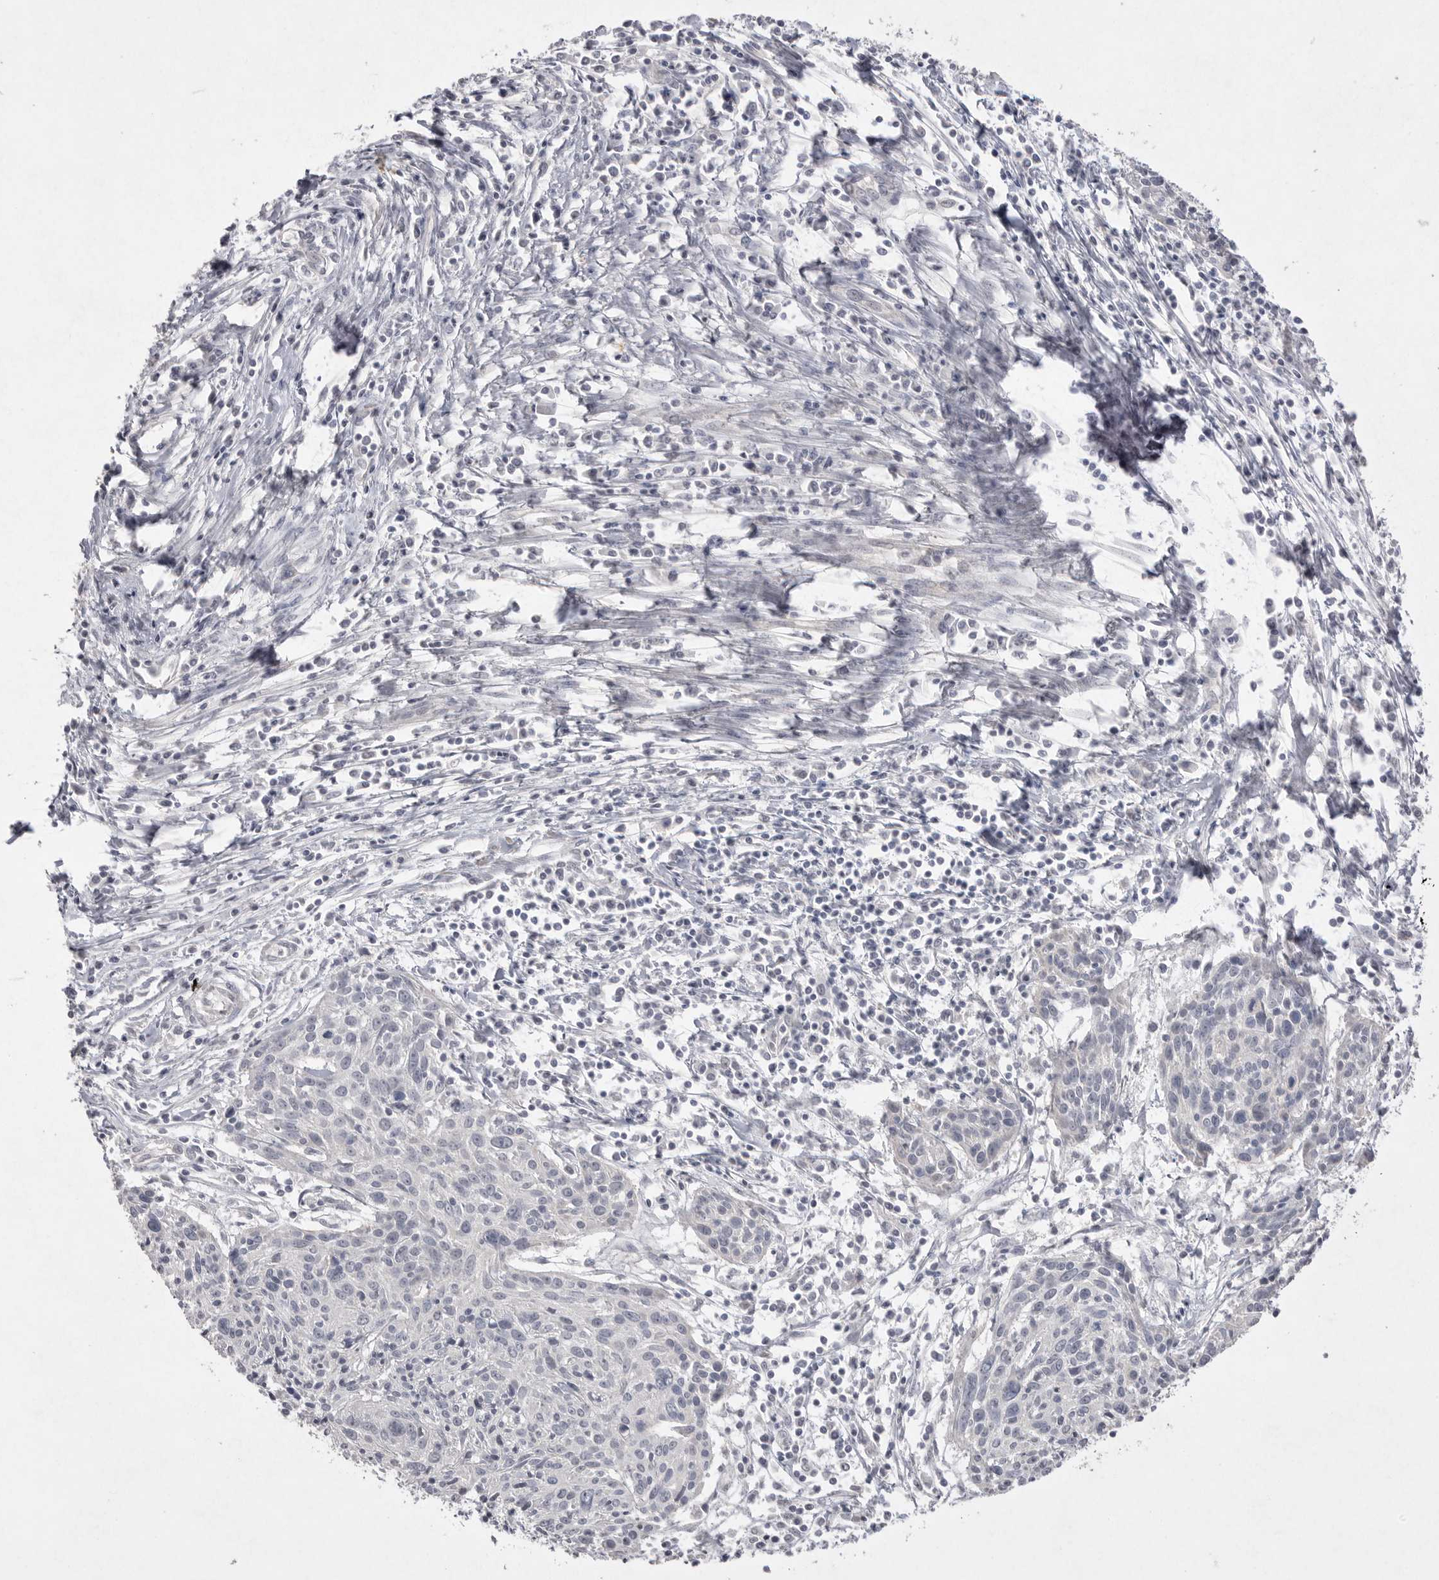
{"staining": {"intensity": "negative", "quantity": "none", "location": "none"}, "tissue": "cervical cancer", "cell_type": "Tumor cells", "image_type": "cancer", "snomed": [{"axis": "morphology", "description": "Squamous cell carcinoma, NOS"}, {"axis": "topography", "description": "Cervix"}], "caption": "Photomicrograph shows no protein staining in tumor cells of cervical squamous cell carcinoma tissue. Brightfield microscopy of immunohistochemistry stained with DAB (brown) and hematoxylin (blue), captured at high magnification.", "gene": "VANGL2", "patient": {"sex": "female", "age": 51}}